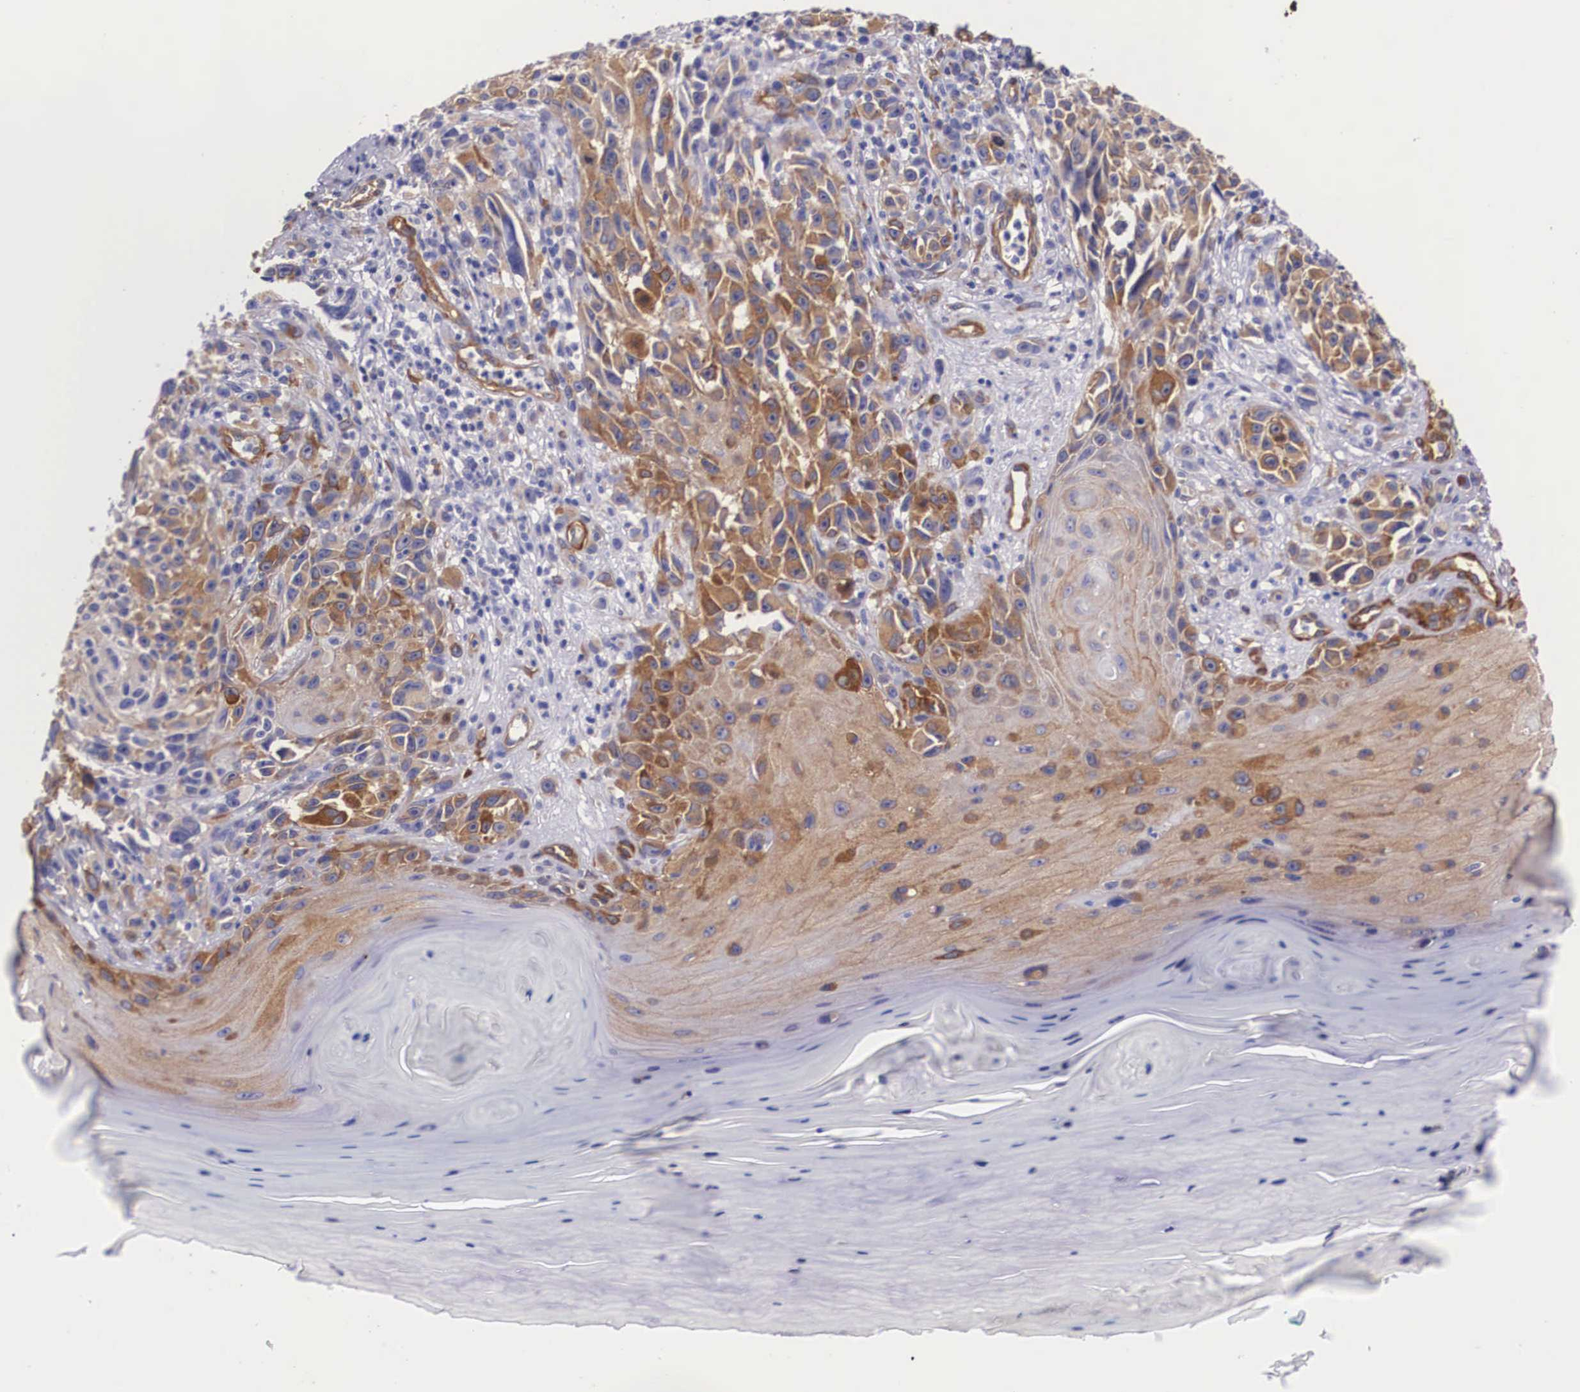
{"staining": {"intensity": "strong", "quantity": "25%-75%", "location": "cytoplasmic/membranous"}, "tissue": "melanoma", "cell_type": "Tumor cells", "image_type": "cancer", "snomed": [{"axis": "morphology", "description": "Malignant melanoma, NOS"}, {"axis": "topography", "description": "Skin"}], "caption": "Protein staining of melanoma tissue demonstrates strong cytoplasmic/membranous staining in about 25%-75% of tumor cells.", "gene": "BCAR1", "patient": {"sex": "female", "age": 82}}